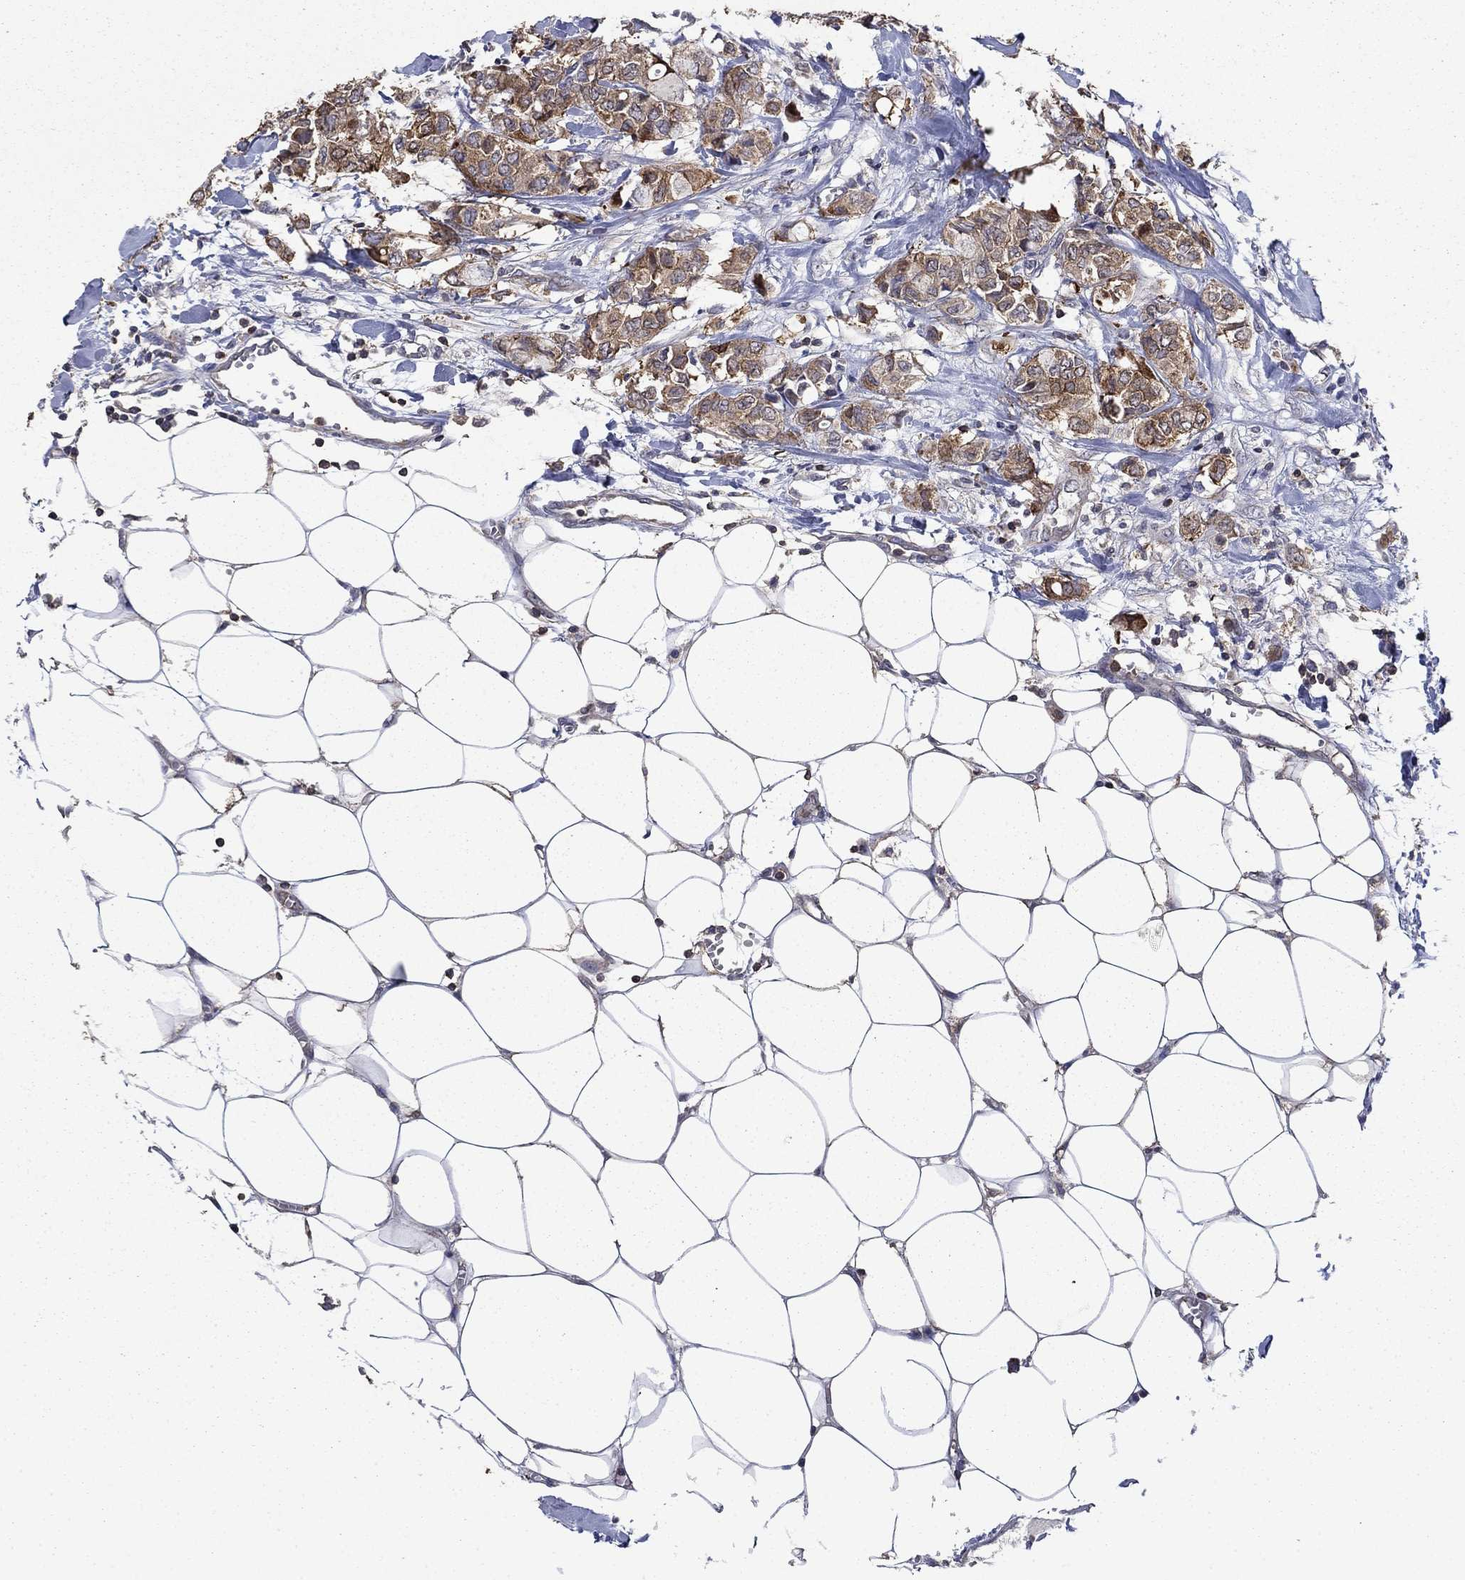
{"staining": {"intensity": "moderate", "quantity": ">75%", "location": "cytoplasmic/membranous"}, "tissue": "breast cancer", "cell_type": "Tumor cells", "image_type": "cancer", "snomed": [{"axis": "morphology", "description": "Duct carcinoma"}, {"axis": "topography", "description": "Breast"}], "caption": "Moderate cytoplasmic/membranous positivity is identified in approximately >75% of tumor cells in breast intraductal carcinoma.", "gene": "DVL1", "patient": {"sex": "female", "age": 85}}